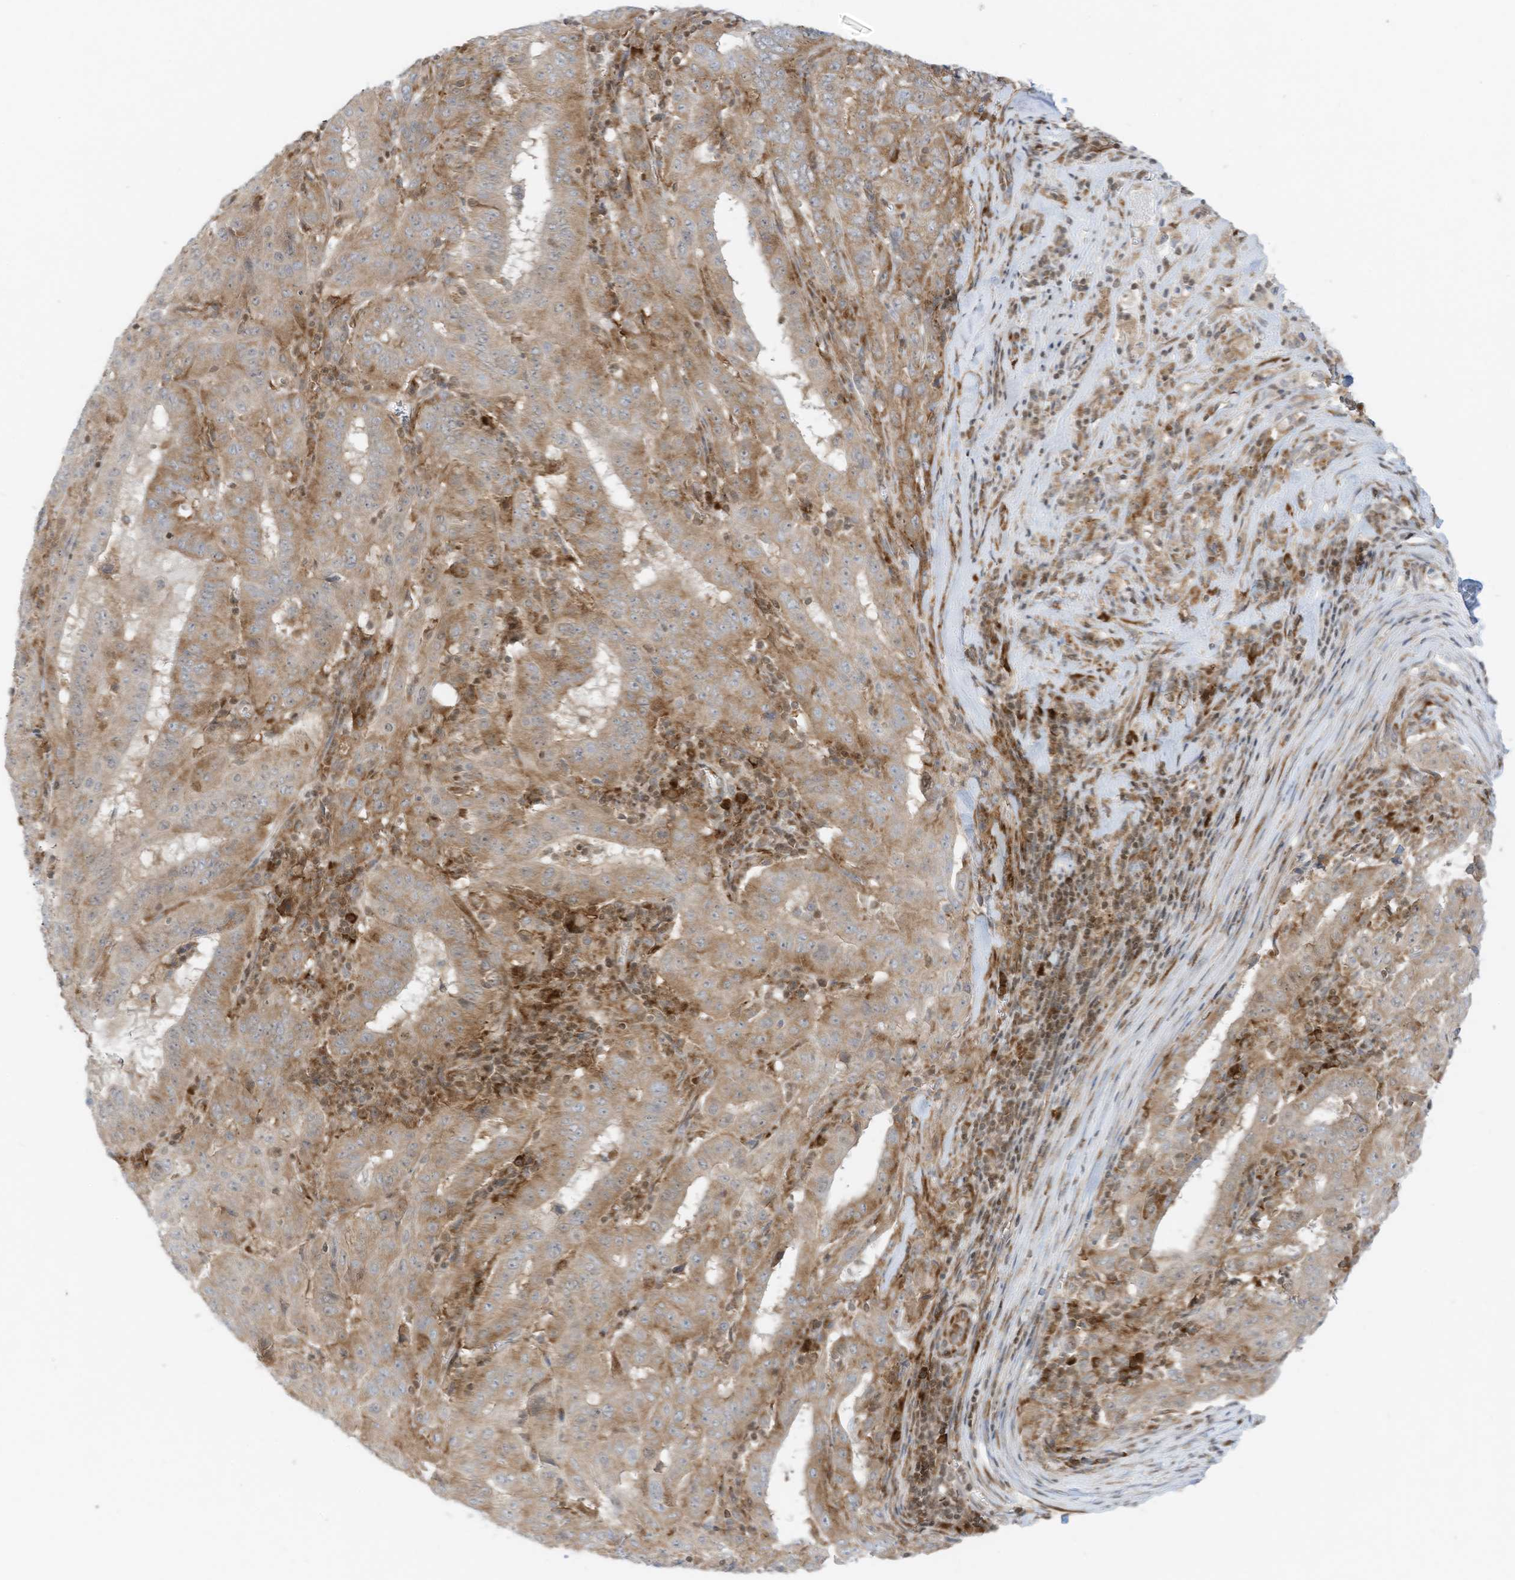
{"staining": {"intensity": "moderate", "quantity": ">75%", "location": "cytoplasmic/membranous"}, "tissue": "pancreatic cancer", "cell_type": "Tumor cells", "image_type": "cancer", "snomed": [{"axis": "morphology", "description": "Adenocarcinoma, NOS"}, {"axis": "topography", "description": "Pancreas"}], "caption": "Protein analysis of pancreatic adenocarcinoma tissue demonstrates moderate cytoplasmic/membranous staining in about >75% of tumor cells.", "gene": "EDF1", "patient": {"sex": "male", "age": 63}}